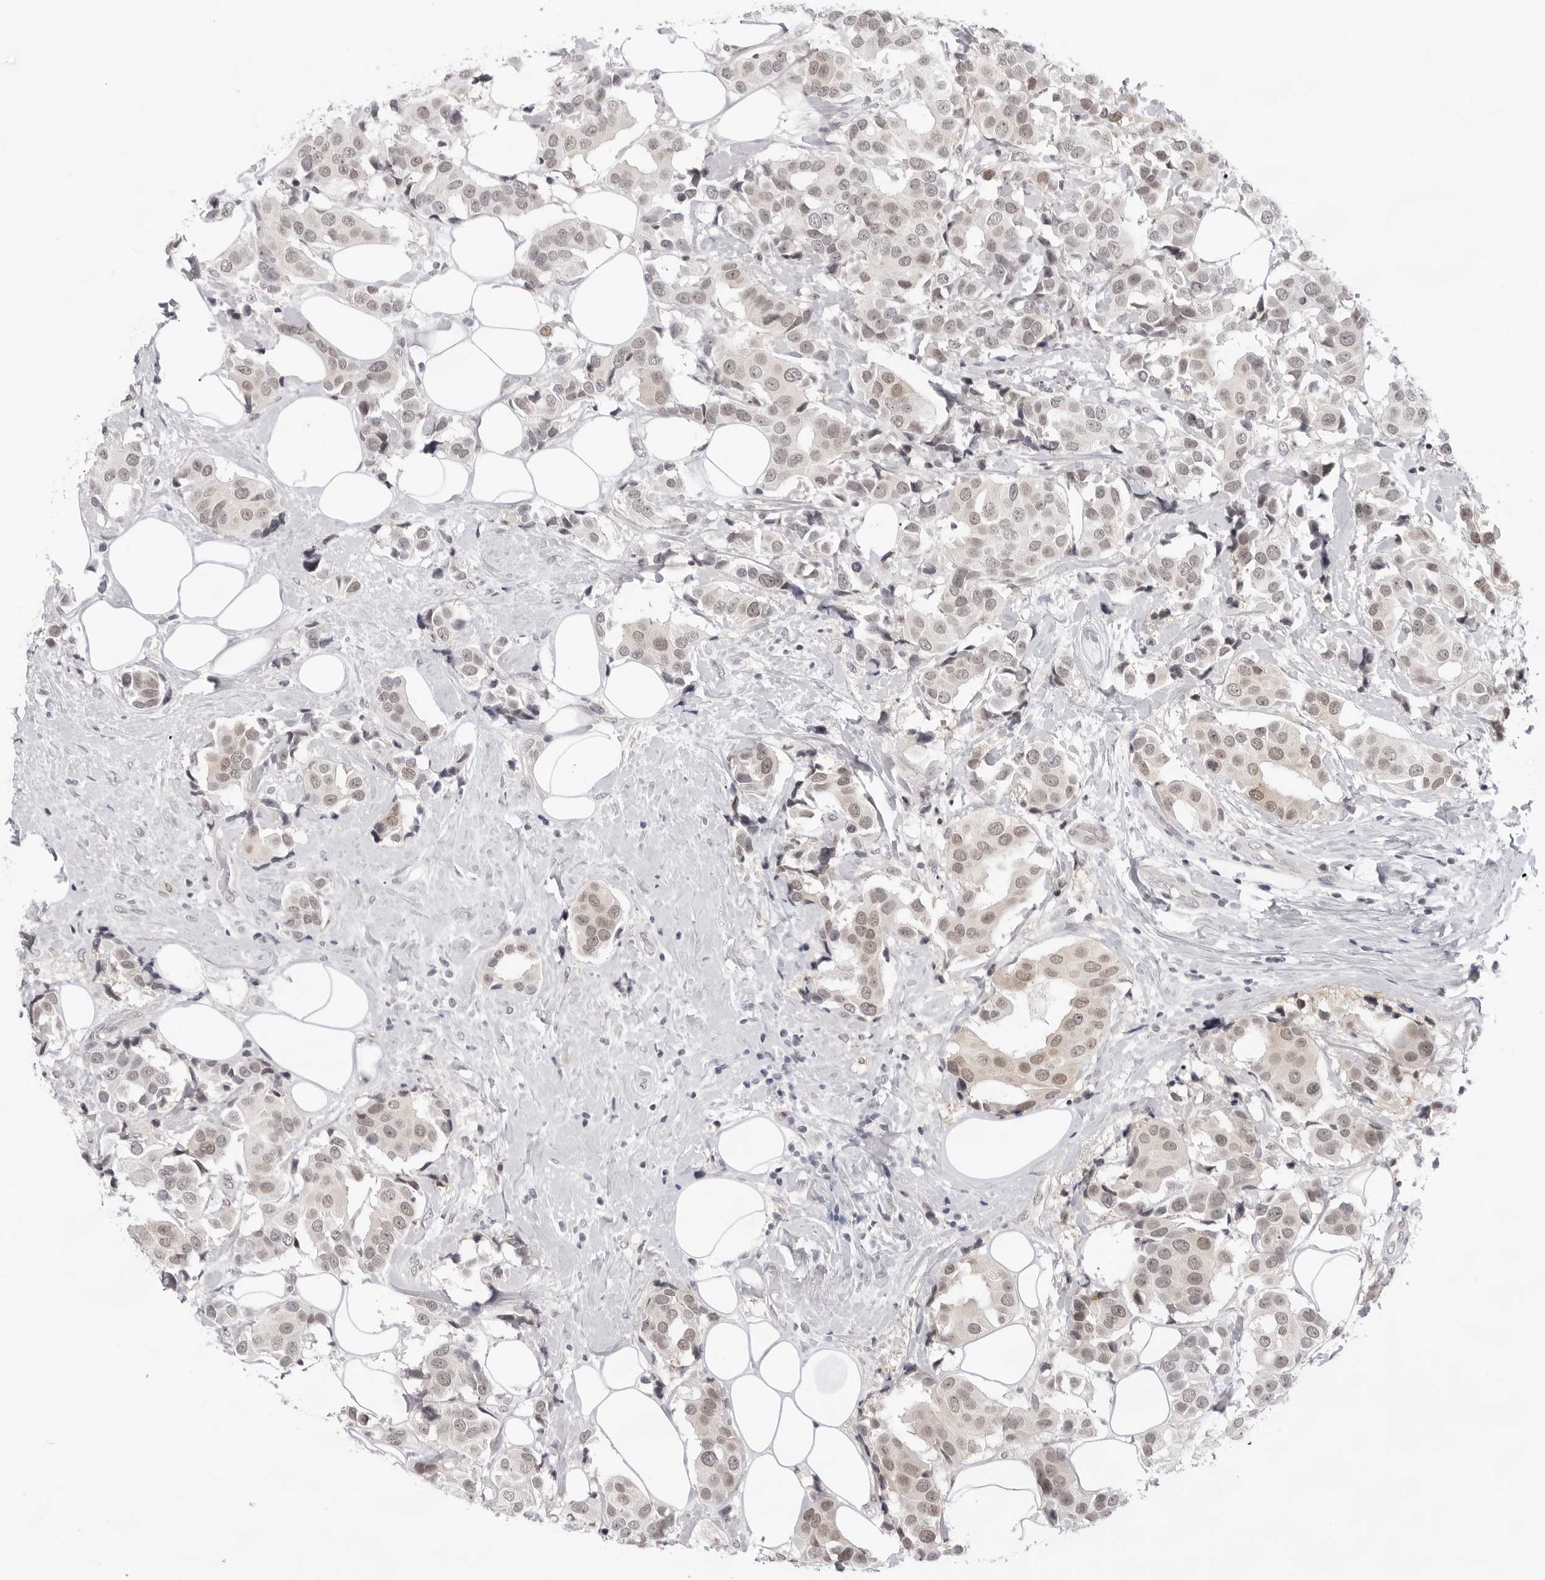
{"staining": {"intensity": "weak", "quantity": "<25%", "location": "nuclear"}, "tissue": "breast cancer", "cell_type": "Tumor cells", "image_type": "cancer", "snomed": [{"axis": "morphology", "description": "Normal tissue, NOS"}, {"axis": "morphology", "description": "Duct carcinoma"}, {"axis": "topography", "description": "Breast"}], "caption": "High power microscopy image of an immunohistochemistry (IHC) histopathology image of breast infiltrating ductal carcinoma, revealing no significant staining in tumor cells.", "gene": "CASP7", "patient": {"sex": "female", "age": 39}}